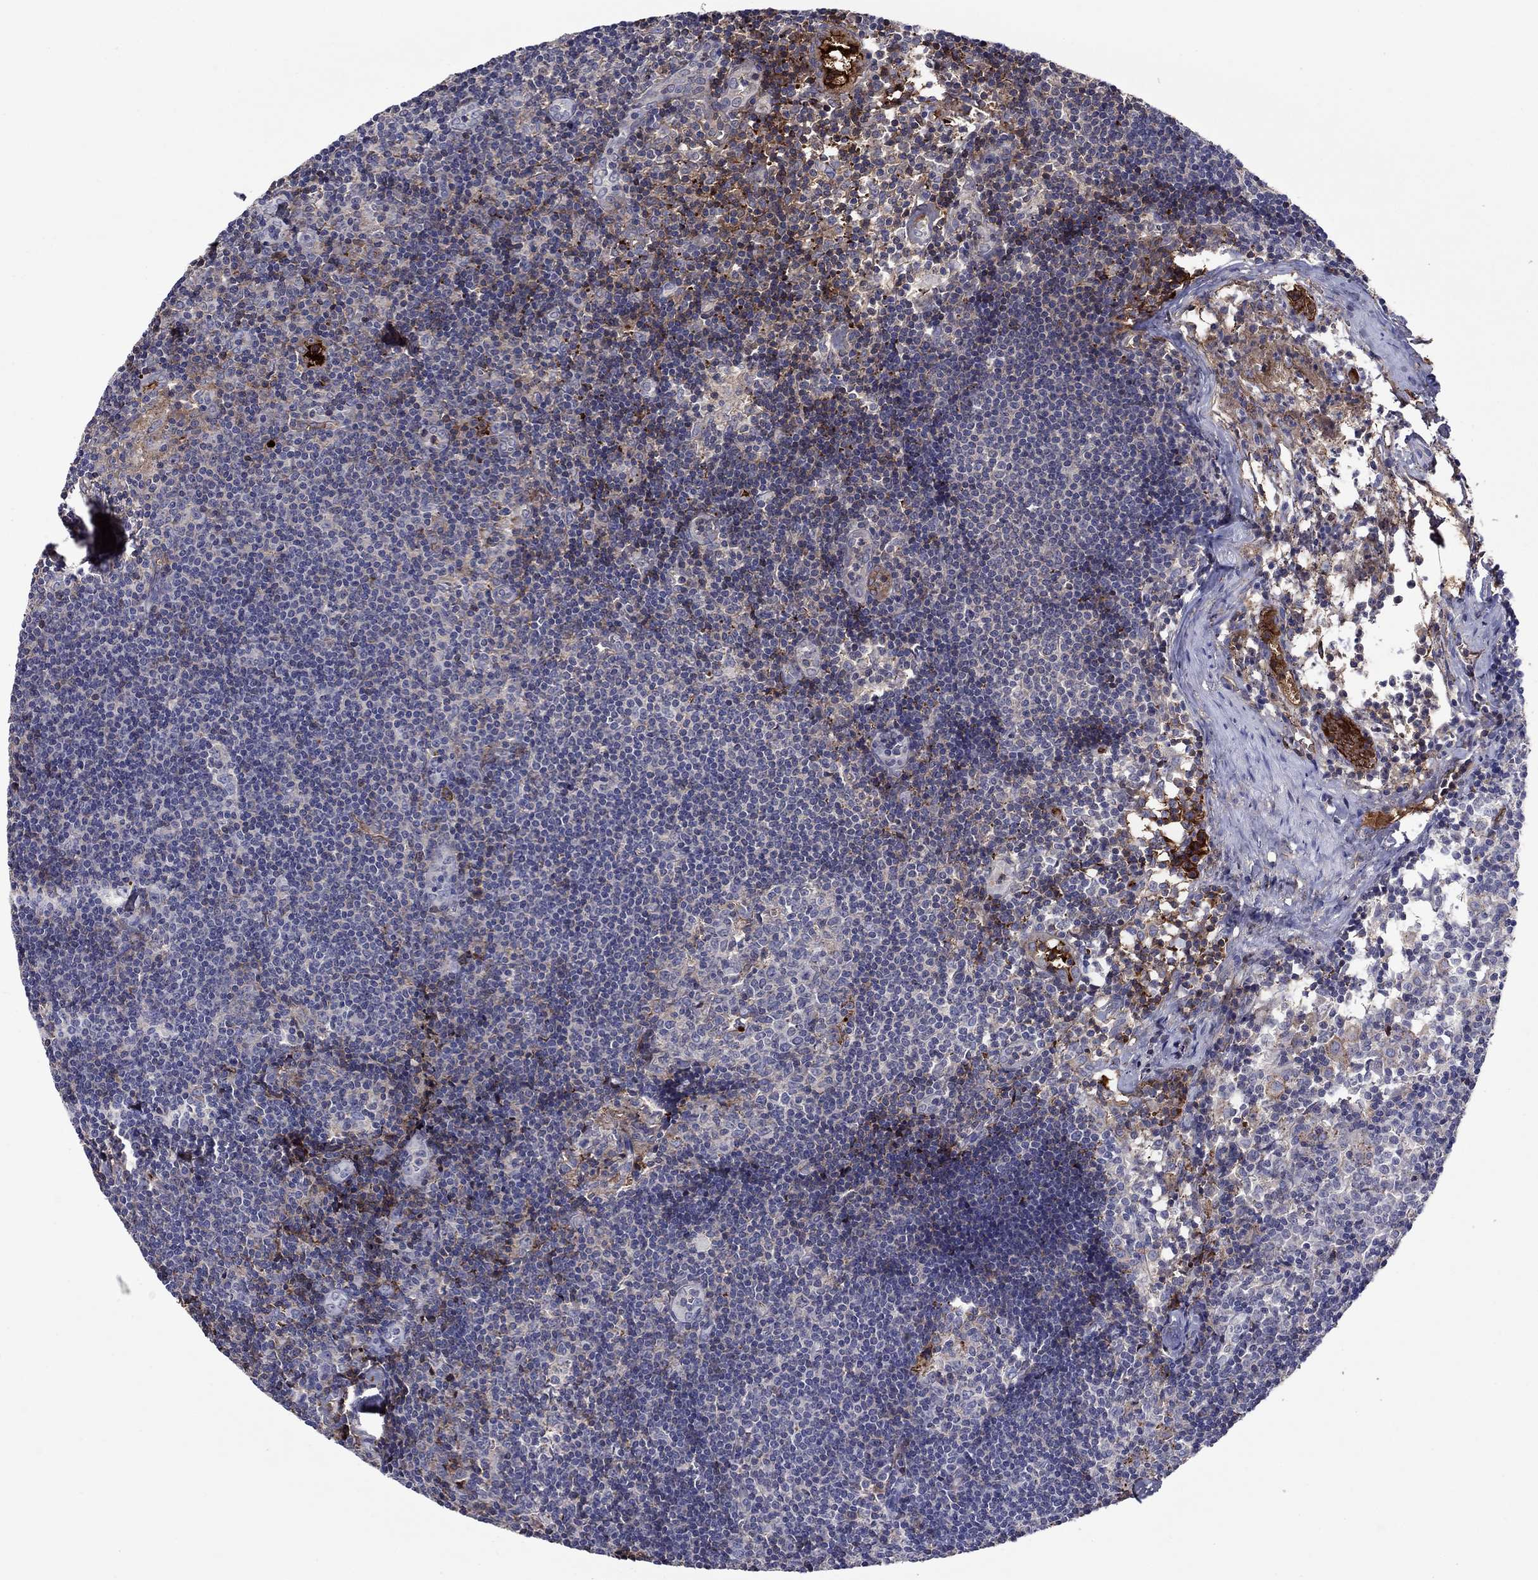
{"staining": {"intensity": "negative", "quantity": "none", "location": "none"}, "tissue": "lymph node", "cell_type": "Germinal center cells", "image_type": "normal", "snomed": [{"axis": "morphology", "description": "Normal tissue, NOS"}, {"axis": "topography", "description": "Lymph node"}], "caption": "Immunohistochemistry (IHC) micrograph of normal lymph node stained for a protein (brown), which displays no expression in germinal center cells.", "gene": "HPX", "patient": {"sex": "female", "age": 52}}